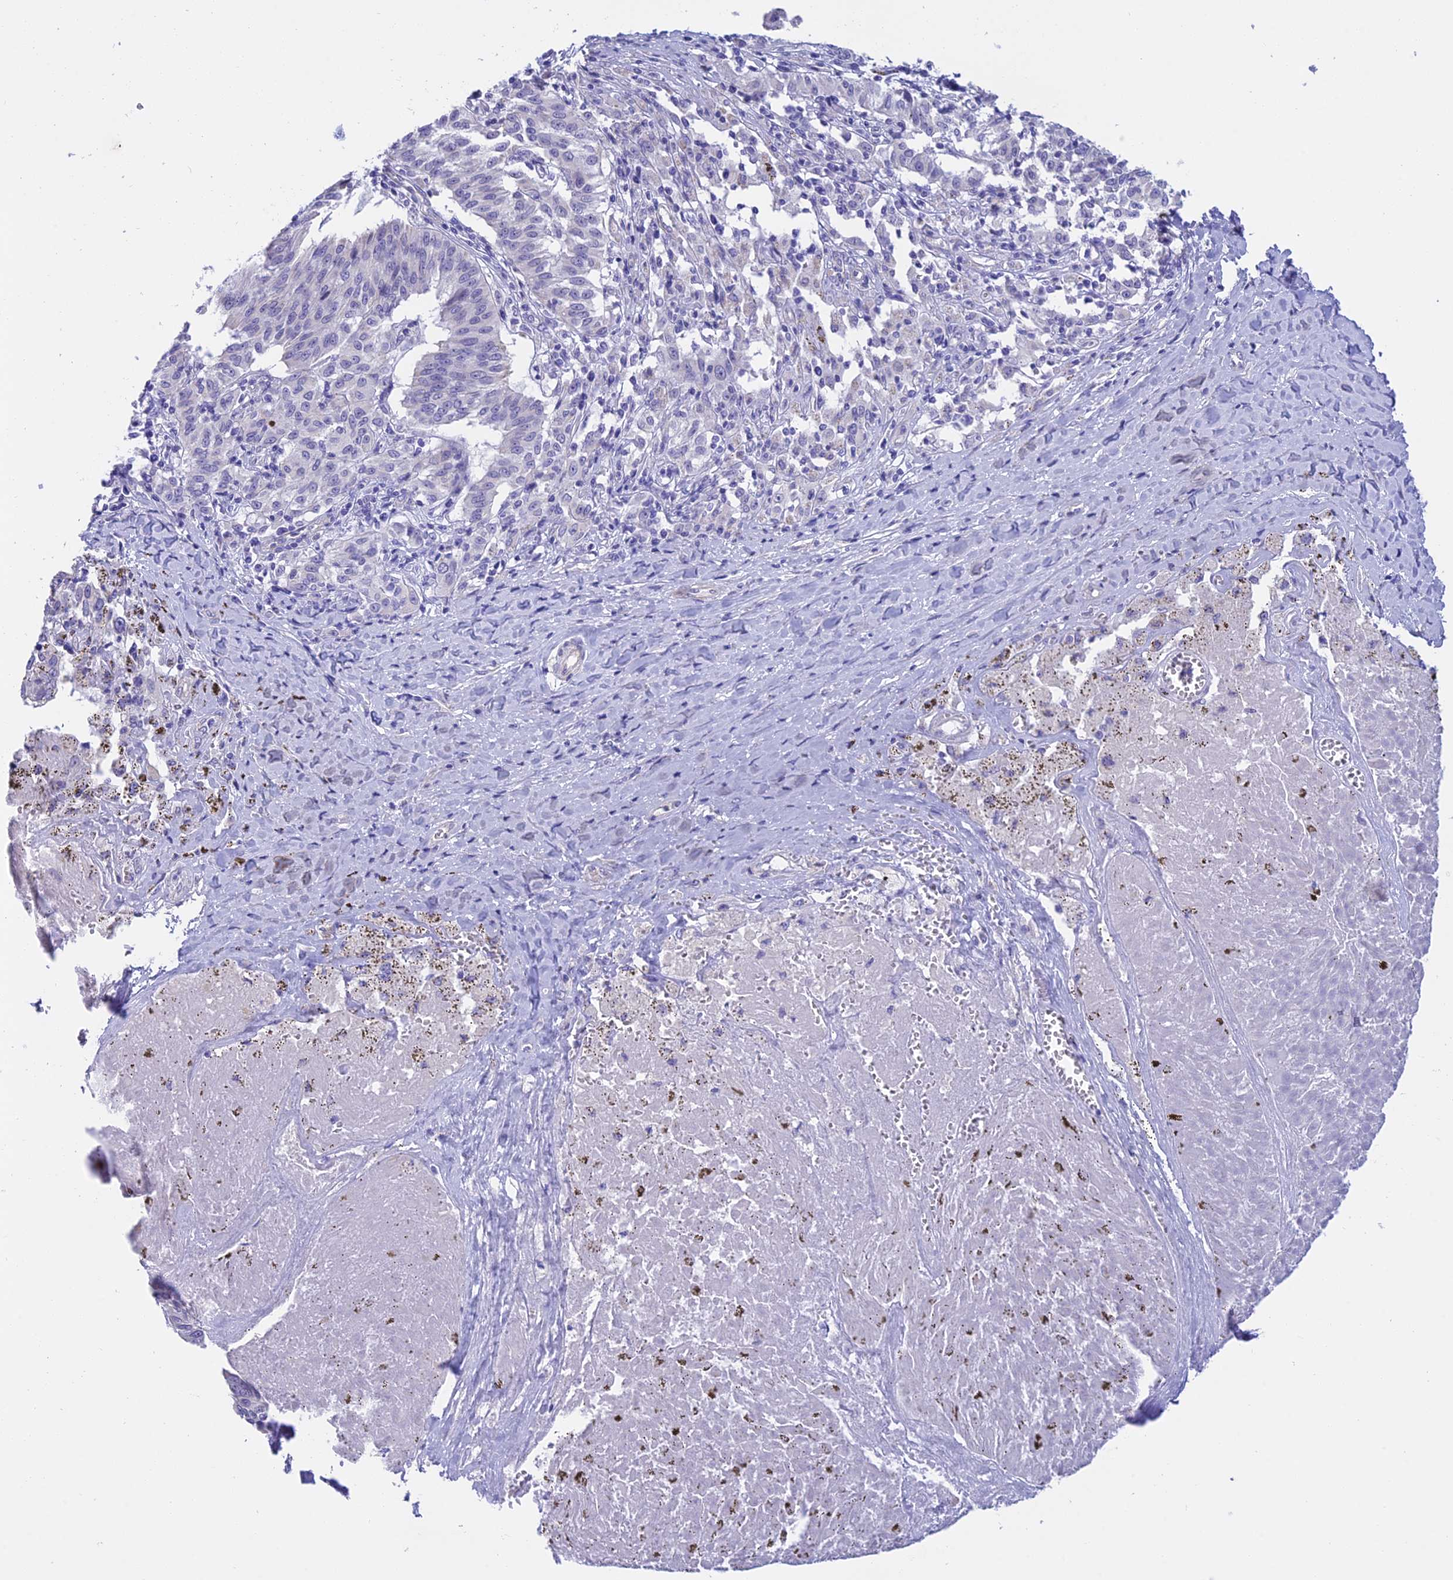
{"staining": {"intensity": "negative", "quantity": "none", "location": "none"}, "tissue": "melanoma", "cell_type": "Tumor cells", "image_type": "cancer", "snomed": [{"axis": "morphology", "description": "Malignant melanoma, NOS"}, {"axis": "topography", "description": "Skin"}], "caption": "Human malignant melanoma stained for a protein using IHC displays no staining in tumor cells.", "gene": "C17orf67", "patient": {"sex": "female", "age": 72}}